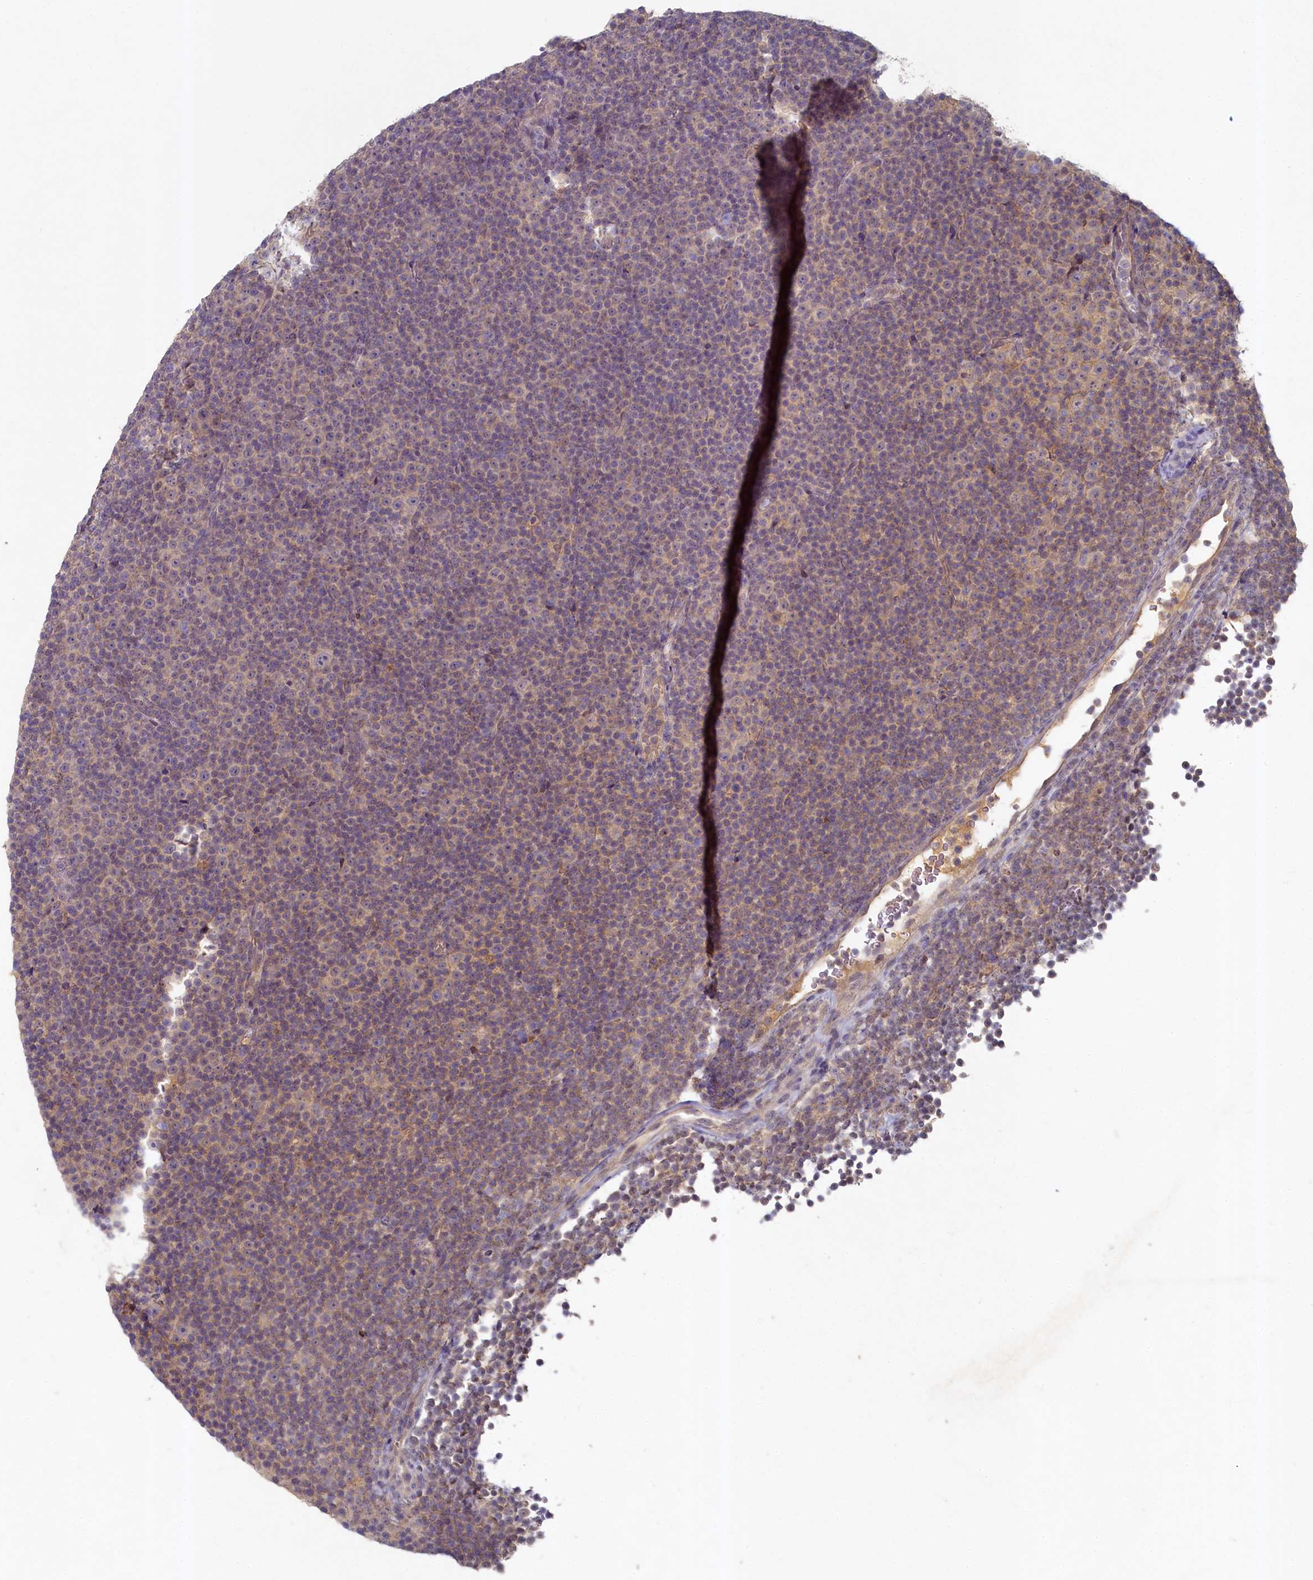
{"staining": {"intensity": "negative", "quantity": "none", "location": "none"}, "tissue": "lymphoma", "cell_type": "Tumor cells", "image_type": "cancer", "snomed": [{"axis": "morphology", "description": "Malignant lymphoma, non-Hodgkin's type, Low grade"}, {"axis": "topography", "description": "Lymph node"}], "caption": "A high-resolution micrograph shows immunohistochemistry (IHC) staining of low-grade malignant lymphoma, non-Hodgkin's type, which exhibits no significant positivity in tumor cells.", "gene": "HERC3", "patient": {"sex": "female", "age": 67}}